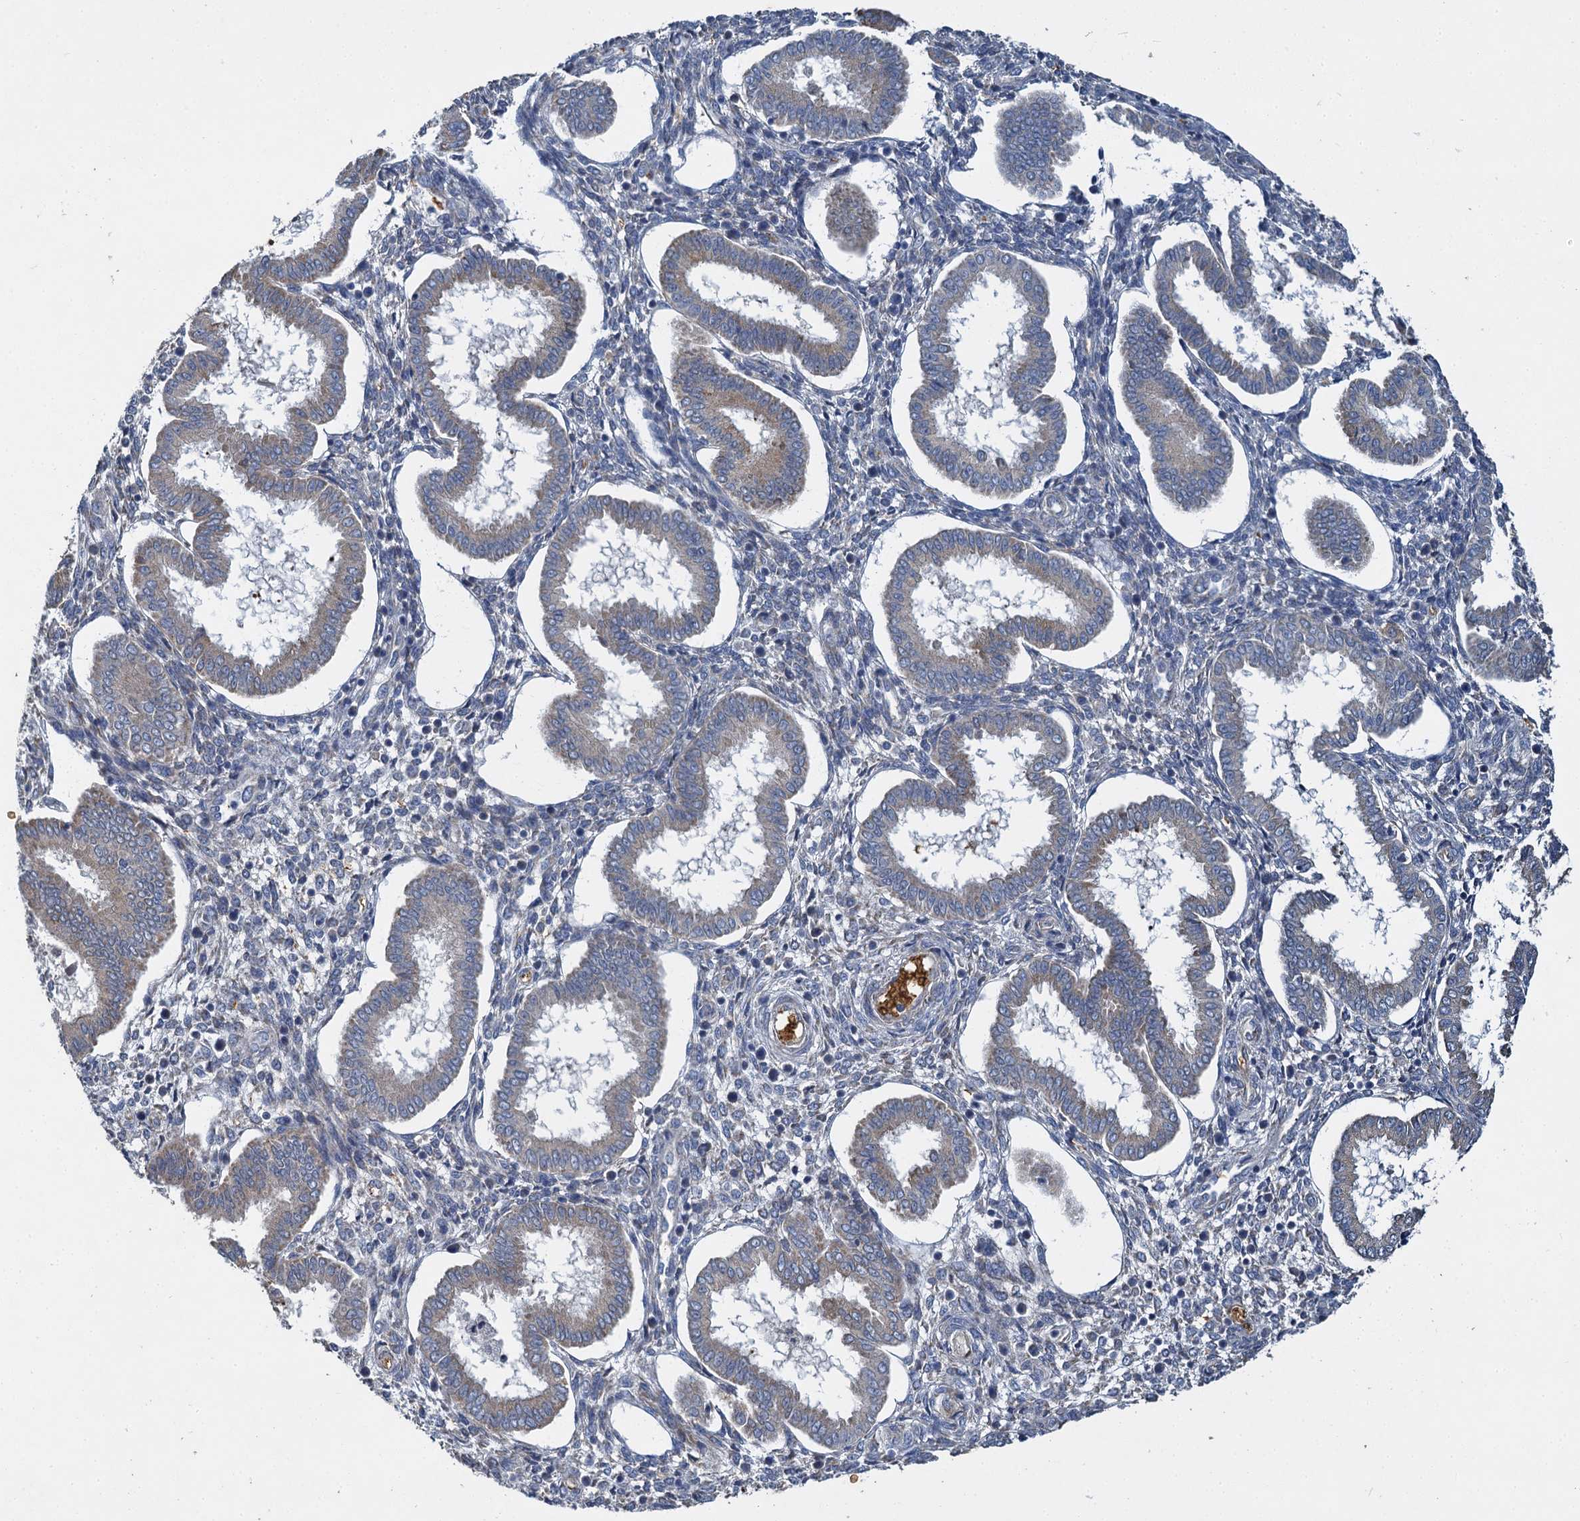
{"staining": {"intensity": "weak", "quantity": "<25%", "location": "cytoplasmic/membranous"}, "tissue": "endometrium", "cell_type": "Cells in endometrial stroma", "image_type": "normal", "snomed": [{"axis": "morphology", "description": "Normal tissue, NOS"}, {"axis": "topography", "description": "Endometrium"}], "caption": "IHC of unremarkable endometrium demonstrates no staining in cells in endometrial stroma.", "gene": "BCS1L", "patient": {"sex": "female", "age": 24}}